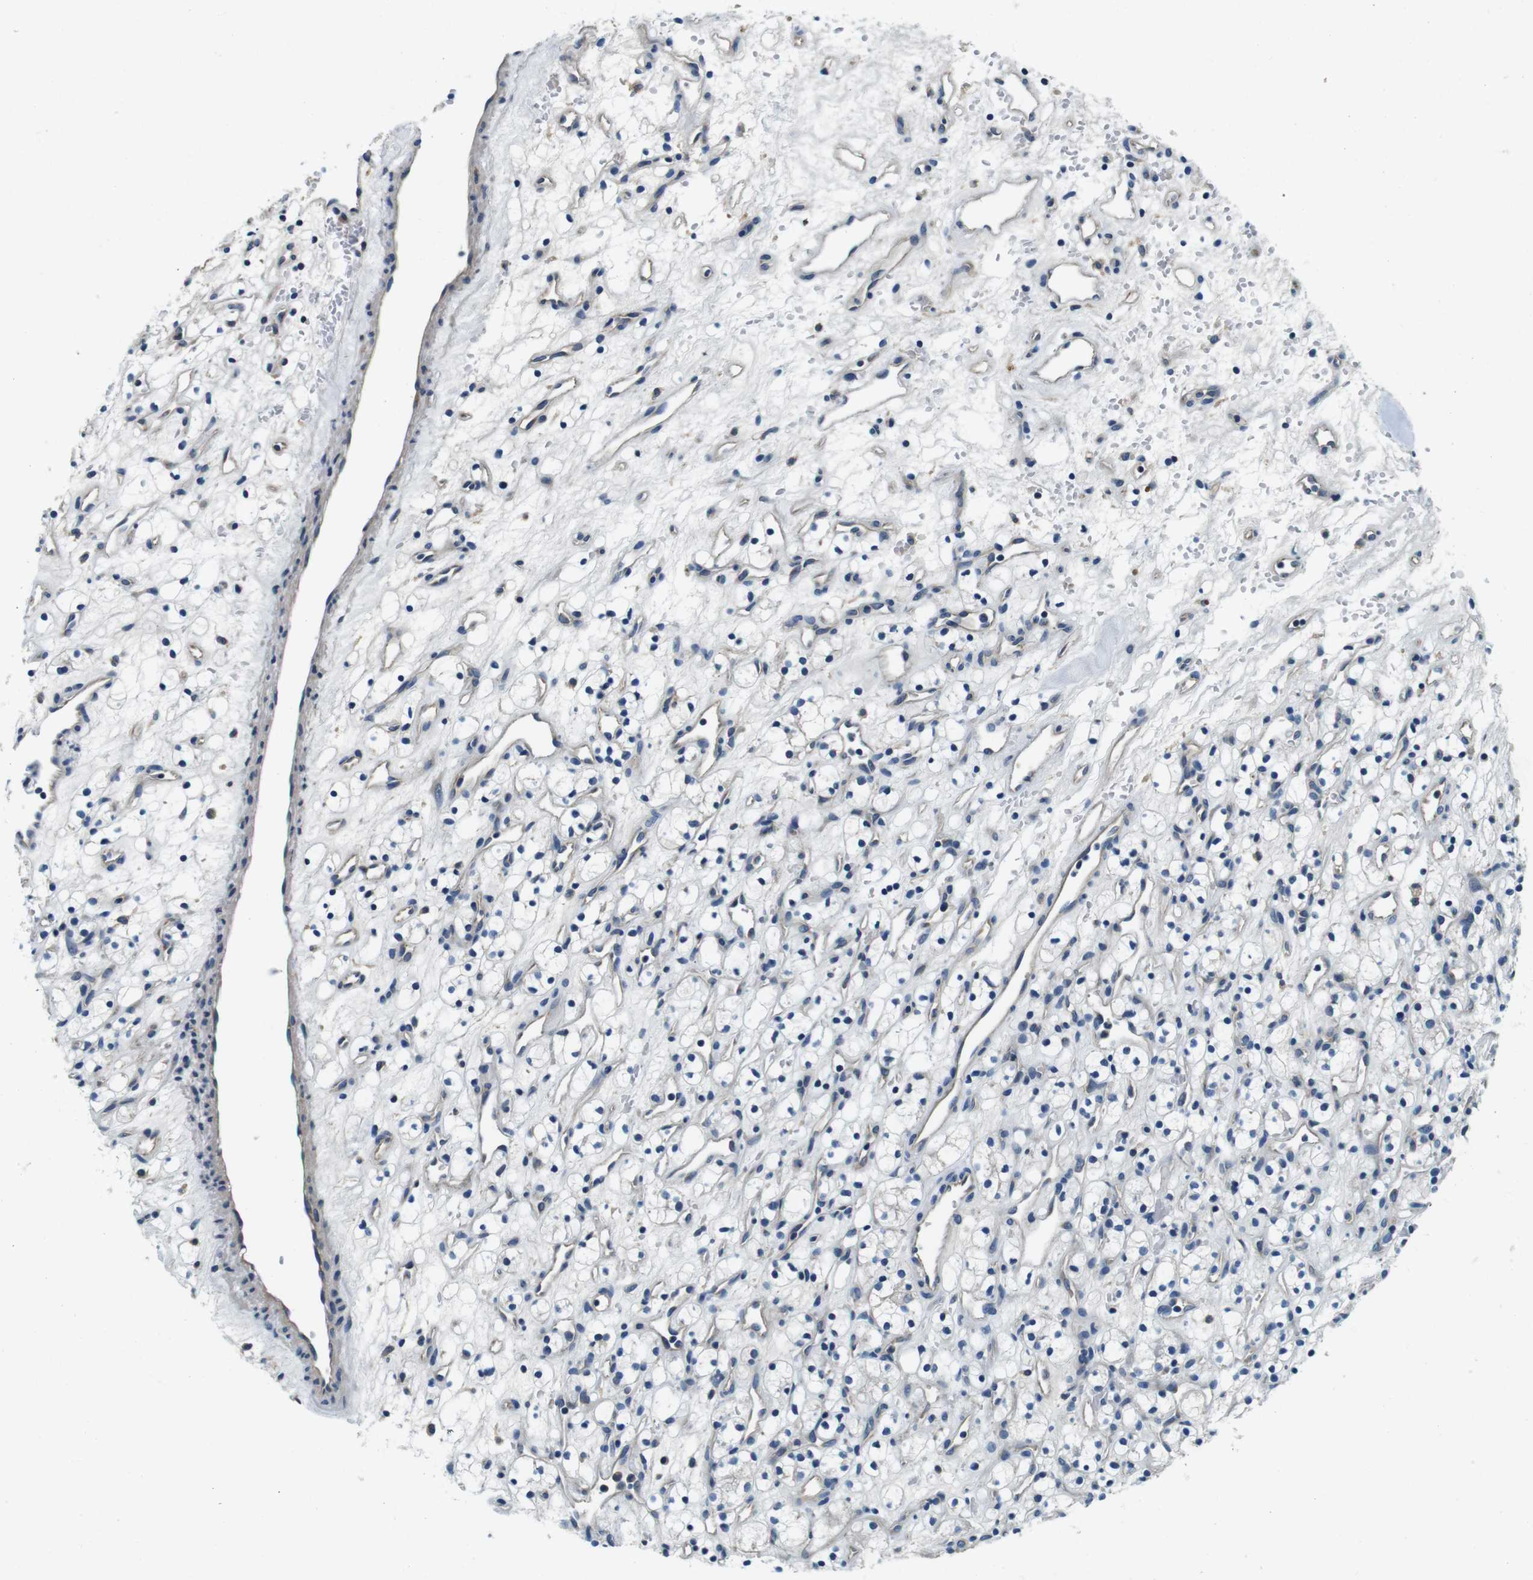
{"staining": {"intensity": "negative", "quantity": "none", "location": "none"}, "tissue": "renal cancer", "cell_type": "Tumor cells", "image_type": "cancer", "snomed": [{"axis": "morphology", "description": "Adenocarcinoma, NOS"}, {"axis": "topography", "description": "Kidney"}], "caption": "Renal cancer (adenocarcinoma) was stained to show a protein in brown. There is no significant staining in tumor cells.", "gene": "DTNA", "patient": {"sex": "female", "age": 60}}